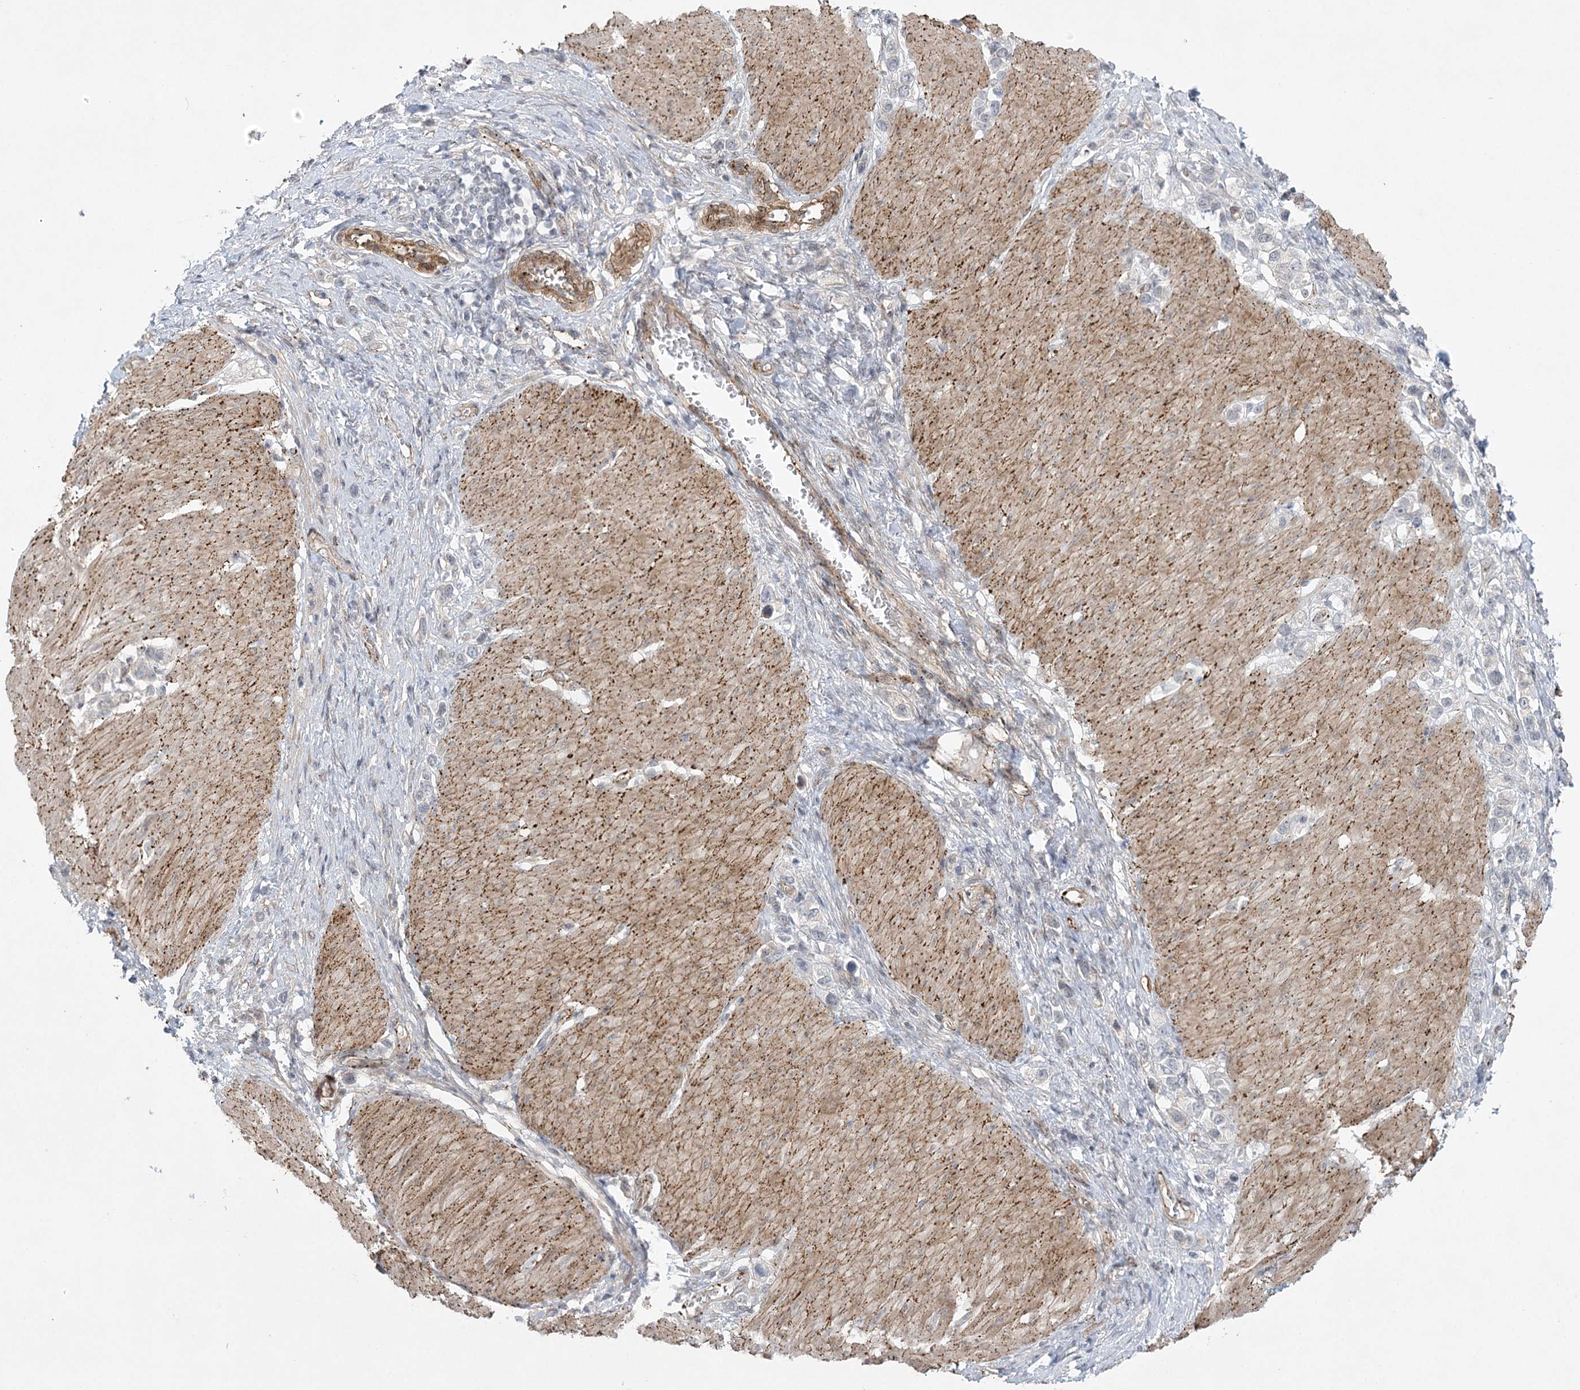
{"staining": {"intensity": "weak", "quantity": "<25%", "location": "cytoplasmic/membranous"}, "tissue": "stomach cancer", "cell_type": "Tumor cells", "image_type": "cancer", "snomed": [{"axis": "morphology", "description": "Normal tissue, NOS"}, {"axis": "morphology", "description": "Adenocarcinoma, NOS"}, {"axis": "topography", "description": "Stomach, upper"}, {"axis": "topography", "description": "Stomach"}], "caption": "Immunohistochemistry micrograph of neoplastic tissue: human stomach cancer (adenocarcinoma) stained with DAB displays no significant protein positivity in tumor cells. (DAB IHC with hematoxylin counter stain).", "gene": "AMTN", "patient": {"sex": "female", "age": 65}}